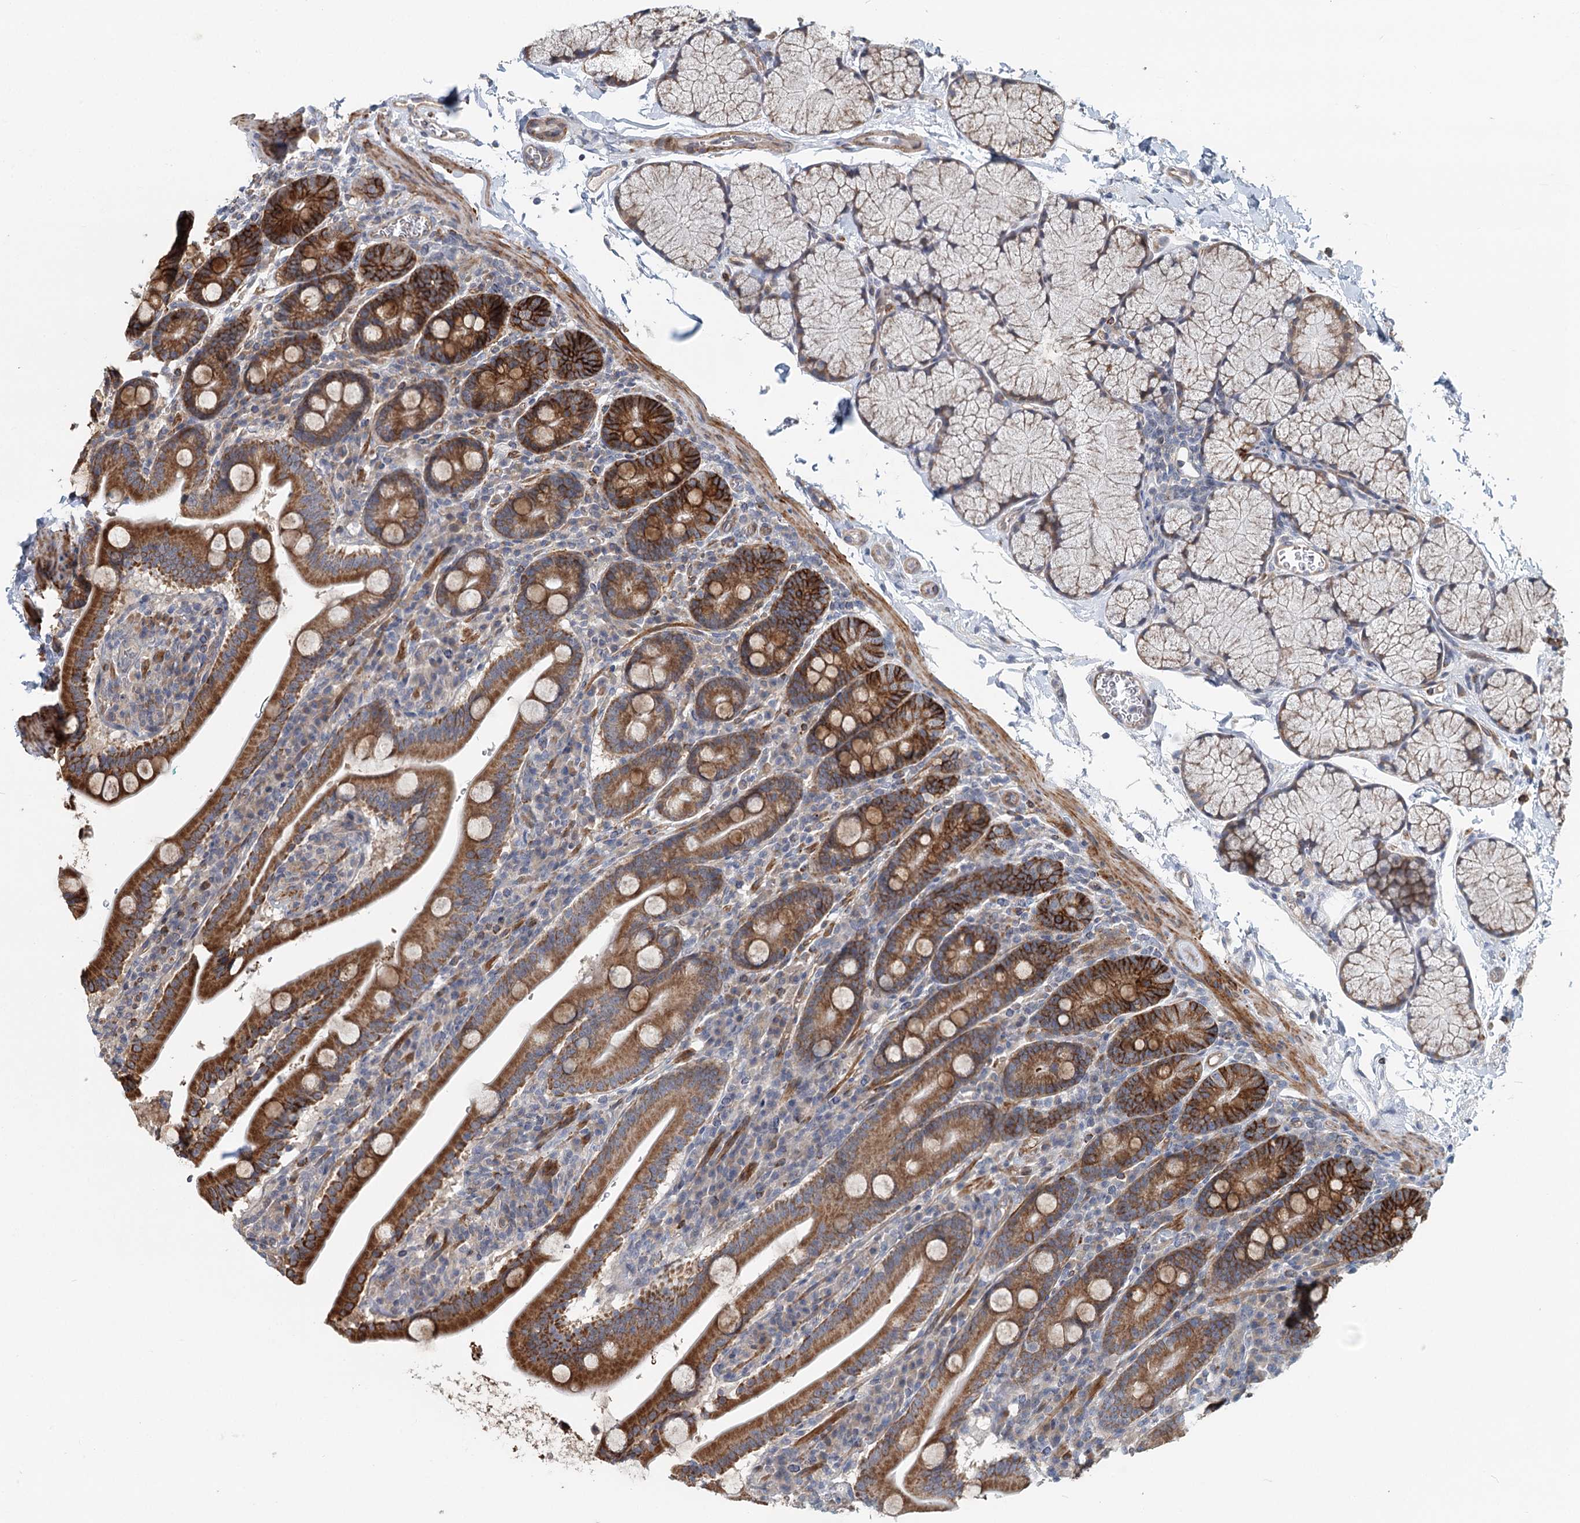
{"staining": {"intensity": "strong", "quantity": ">75%", "location": "cytoplasmic/membranous"}, "tissue": "duodenum", "cell_type": "Glandular cells", "image_type": "normal", "snomed": [{"axis": "morphology", "description": "Normal tissue, NOS"}, {"axis": "topography", "description": "Duodenum"}], "caption": "IHC histopathology image of benign duodenum stained for a protein (brown), which demonstrates high levels of strong cytoplasmic/membranous staining in about >75% of glandular cells.", "gene": "RNF111", "patient": {"sex": "male", "age": 35}}